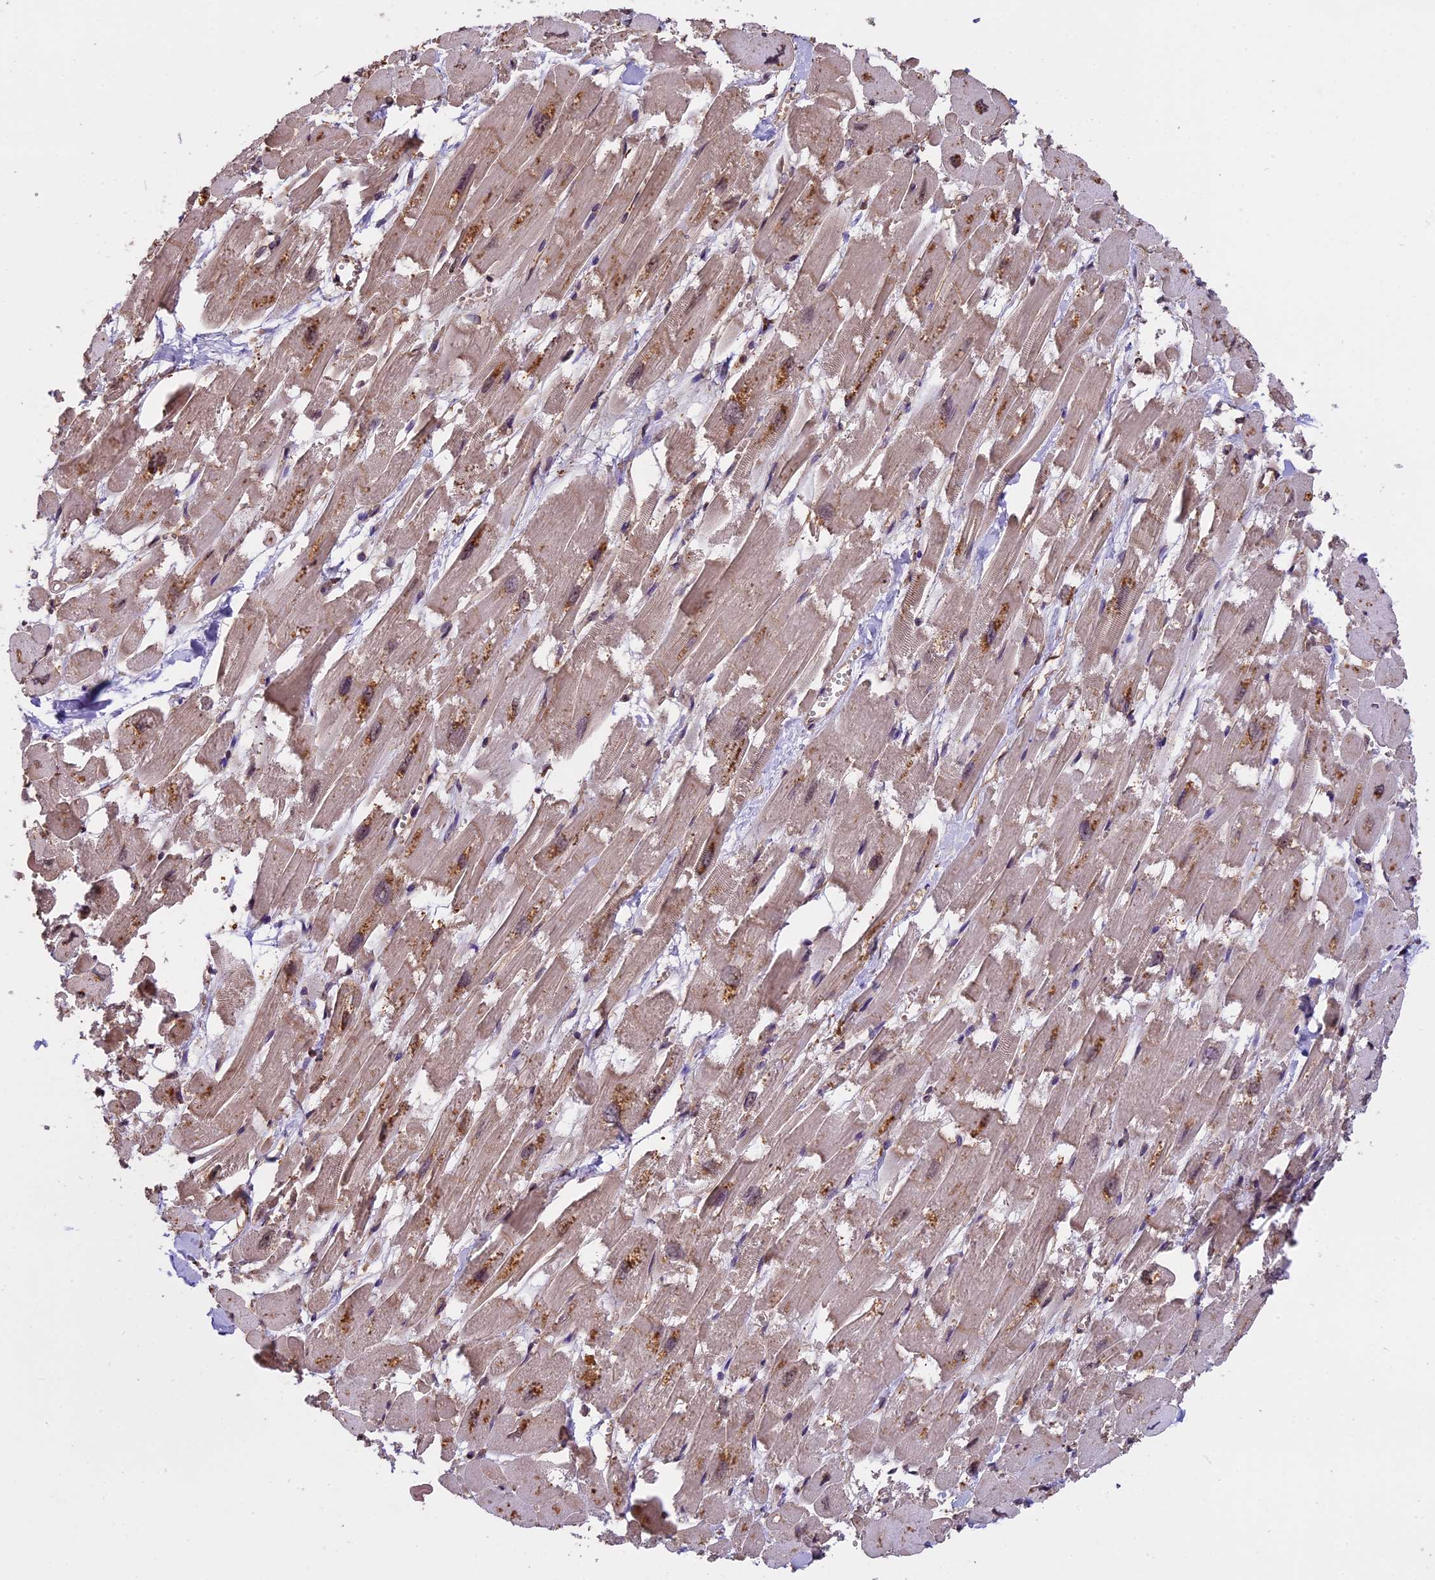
{"staining": {"intensity": "weak", "quantity": "<25%", "location": "cytoplasmic/membranous"}, "tissue": "heart muscle", "cell_type": "Cardiomyocytes", "image_type": "normal", "snomed": [{"axis": "morphology", "description": "Normal tissue, NOS"}, {"axis": "topography", "description": "Heart"}], "caption": "The photomicrograph demonstrates no staining of cardiomyocytes in normal heart muscle.", "gene": "CHMP2A", "patient": {"sex": "male", "age": 54}}